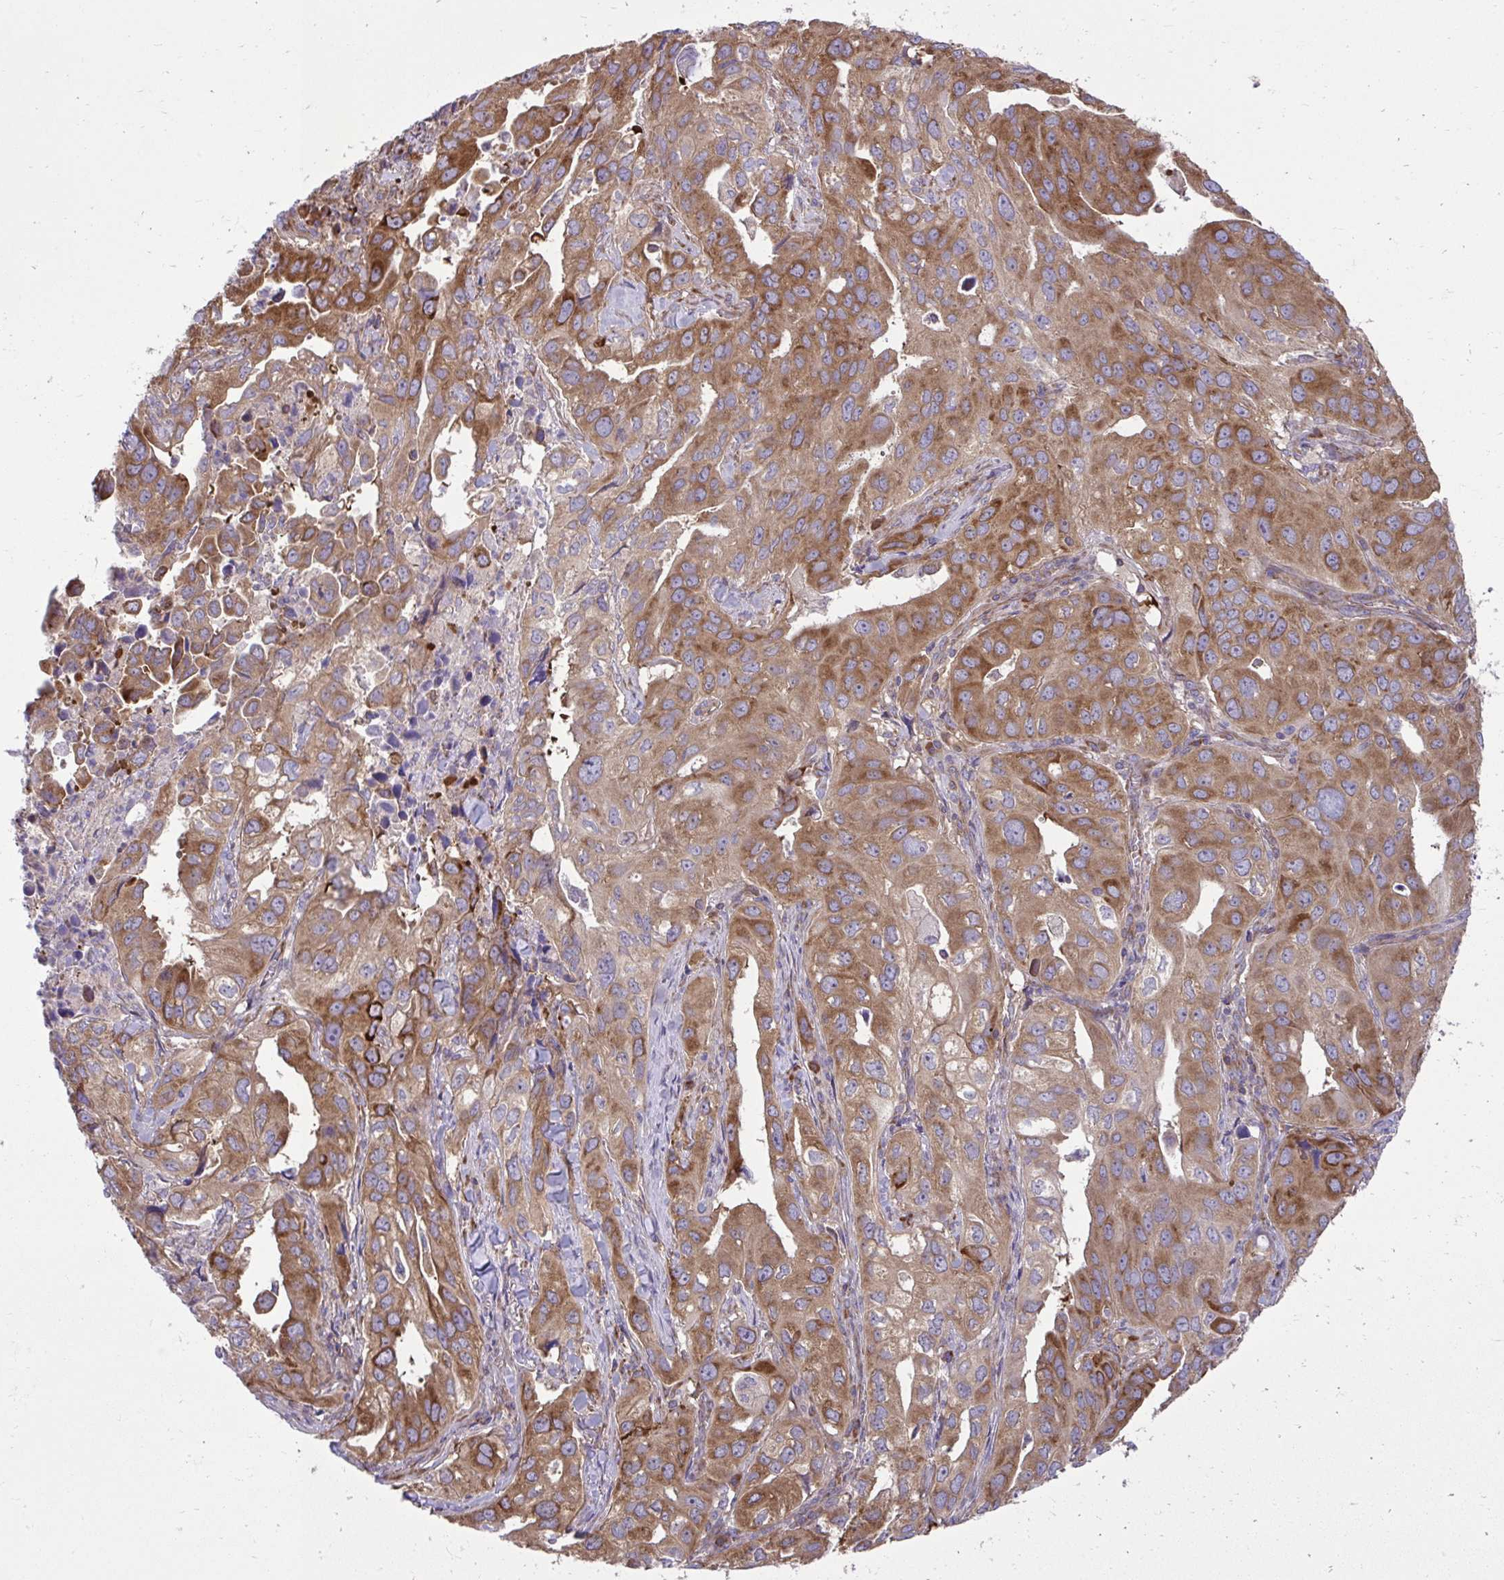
{"staining": {"intensity": "strong", "quantity": ">75%", "location": "cytoplasmic/membranous"}, "tissue": "lung cancer", "cell_type": "Tumor cells", "image_type": "cancer", "snomed": [{"axis": "morphology", "description": "Adenocarcinoma, NOS"}, {"axis": "topography", "description": "Lung"}], "caption": "Lung adenocarcinoma stained with a protein marker exhibits strong staining in tumor cells.", "gene": "NMNAT3", "patient": {"sex": "male", "age": 48}}